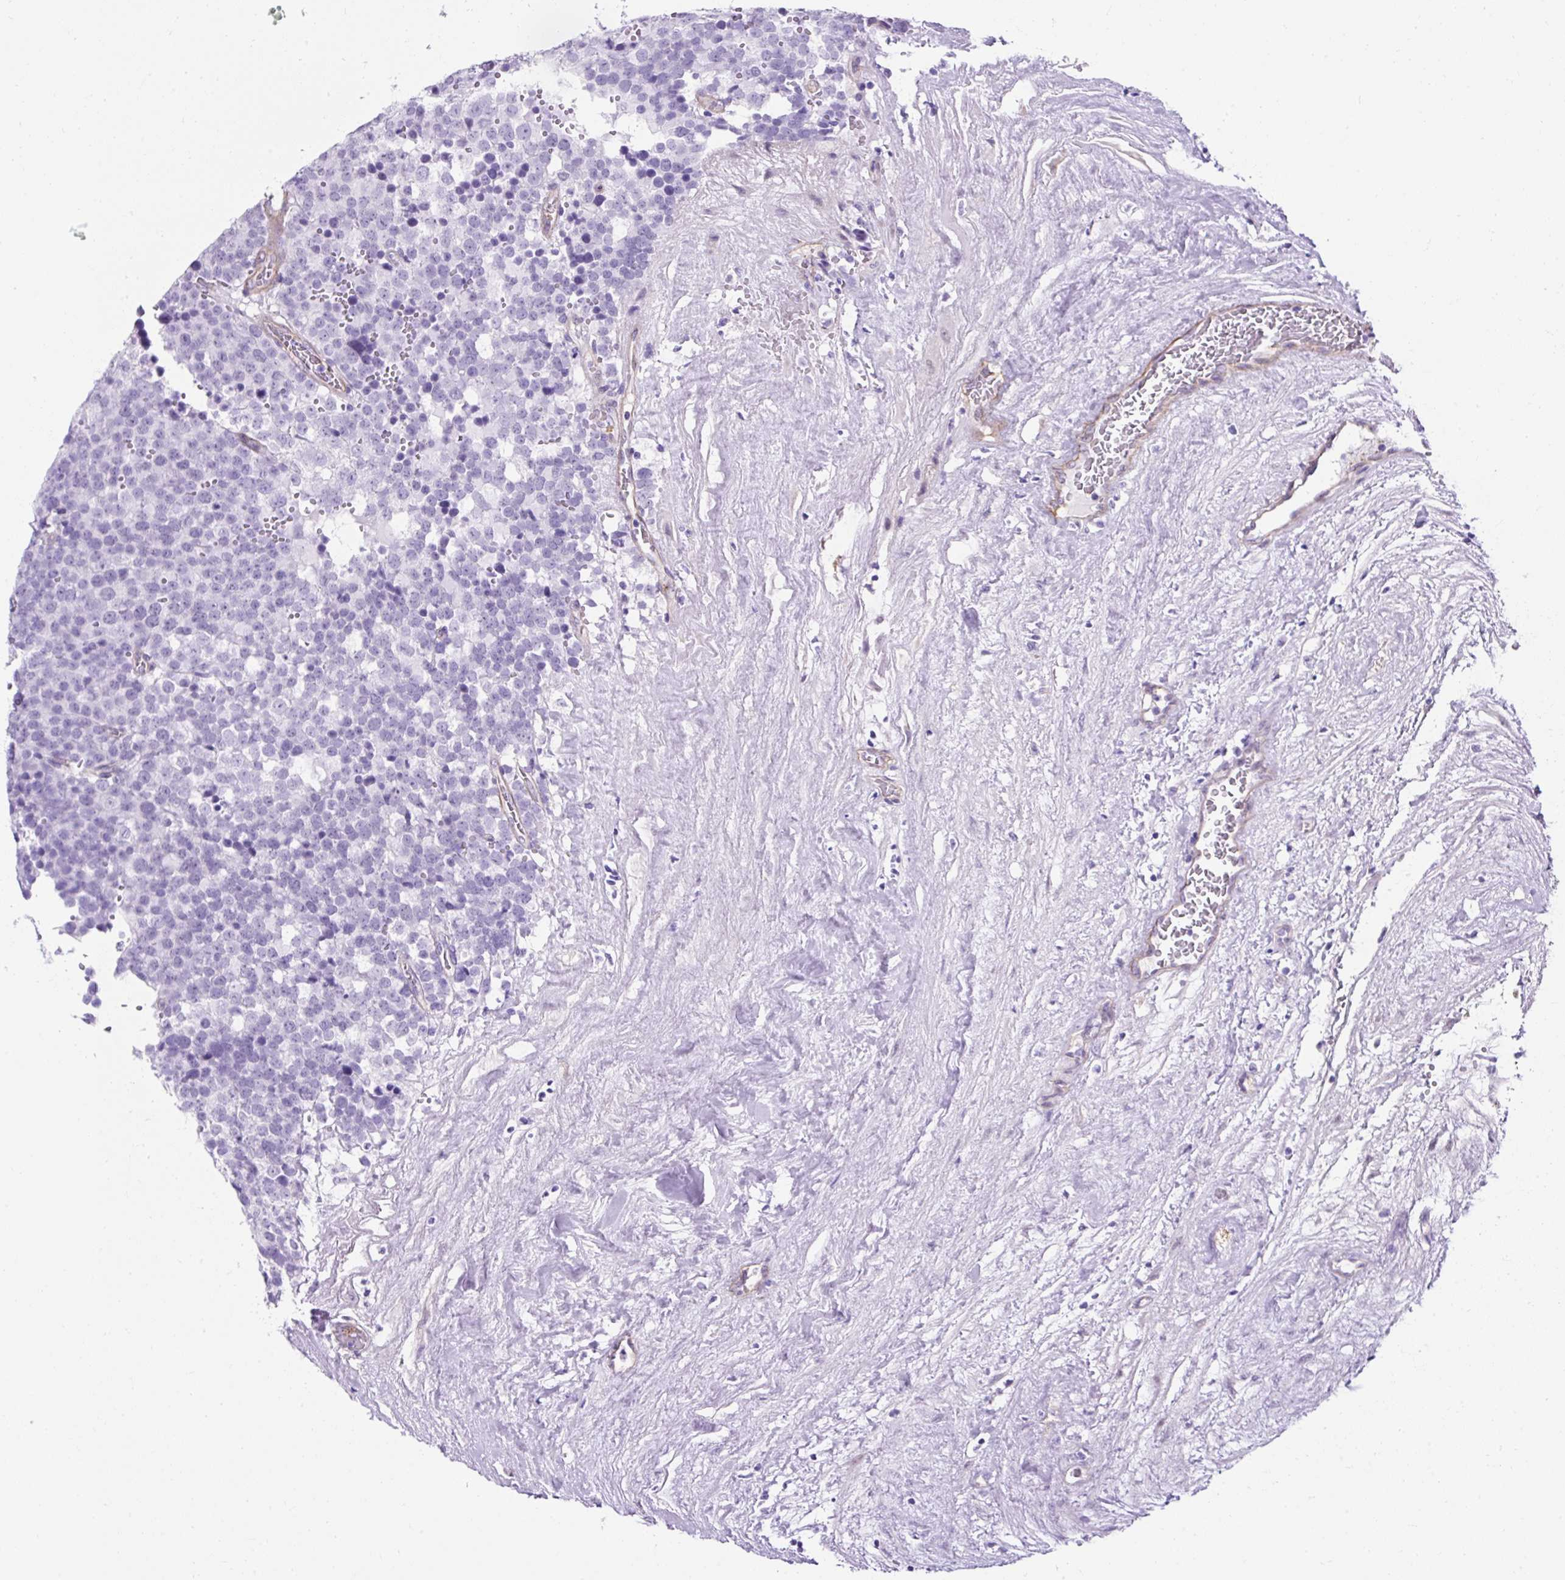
{"staining": {"intensity": "negative", "quantity": "none", "location": "none"}, "tissue": "testis cancer", "cell_type": "Tumor cells", "image_type": "cancer", "snomed": [{"axis": "morphology", "description": "Seminoma, NOS"}, {"axis": "topography", "description": "Testis"}], "caption": "Human seminoma (testis) stained for a protein using IHC demonstrates no staining in tumor cells.", "gene": "KRT12", "patient": {"sex": "male", "age": 71}}